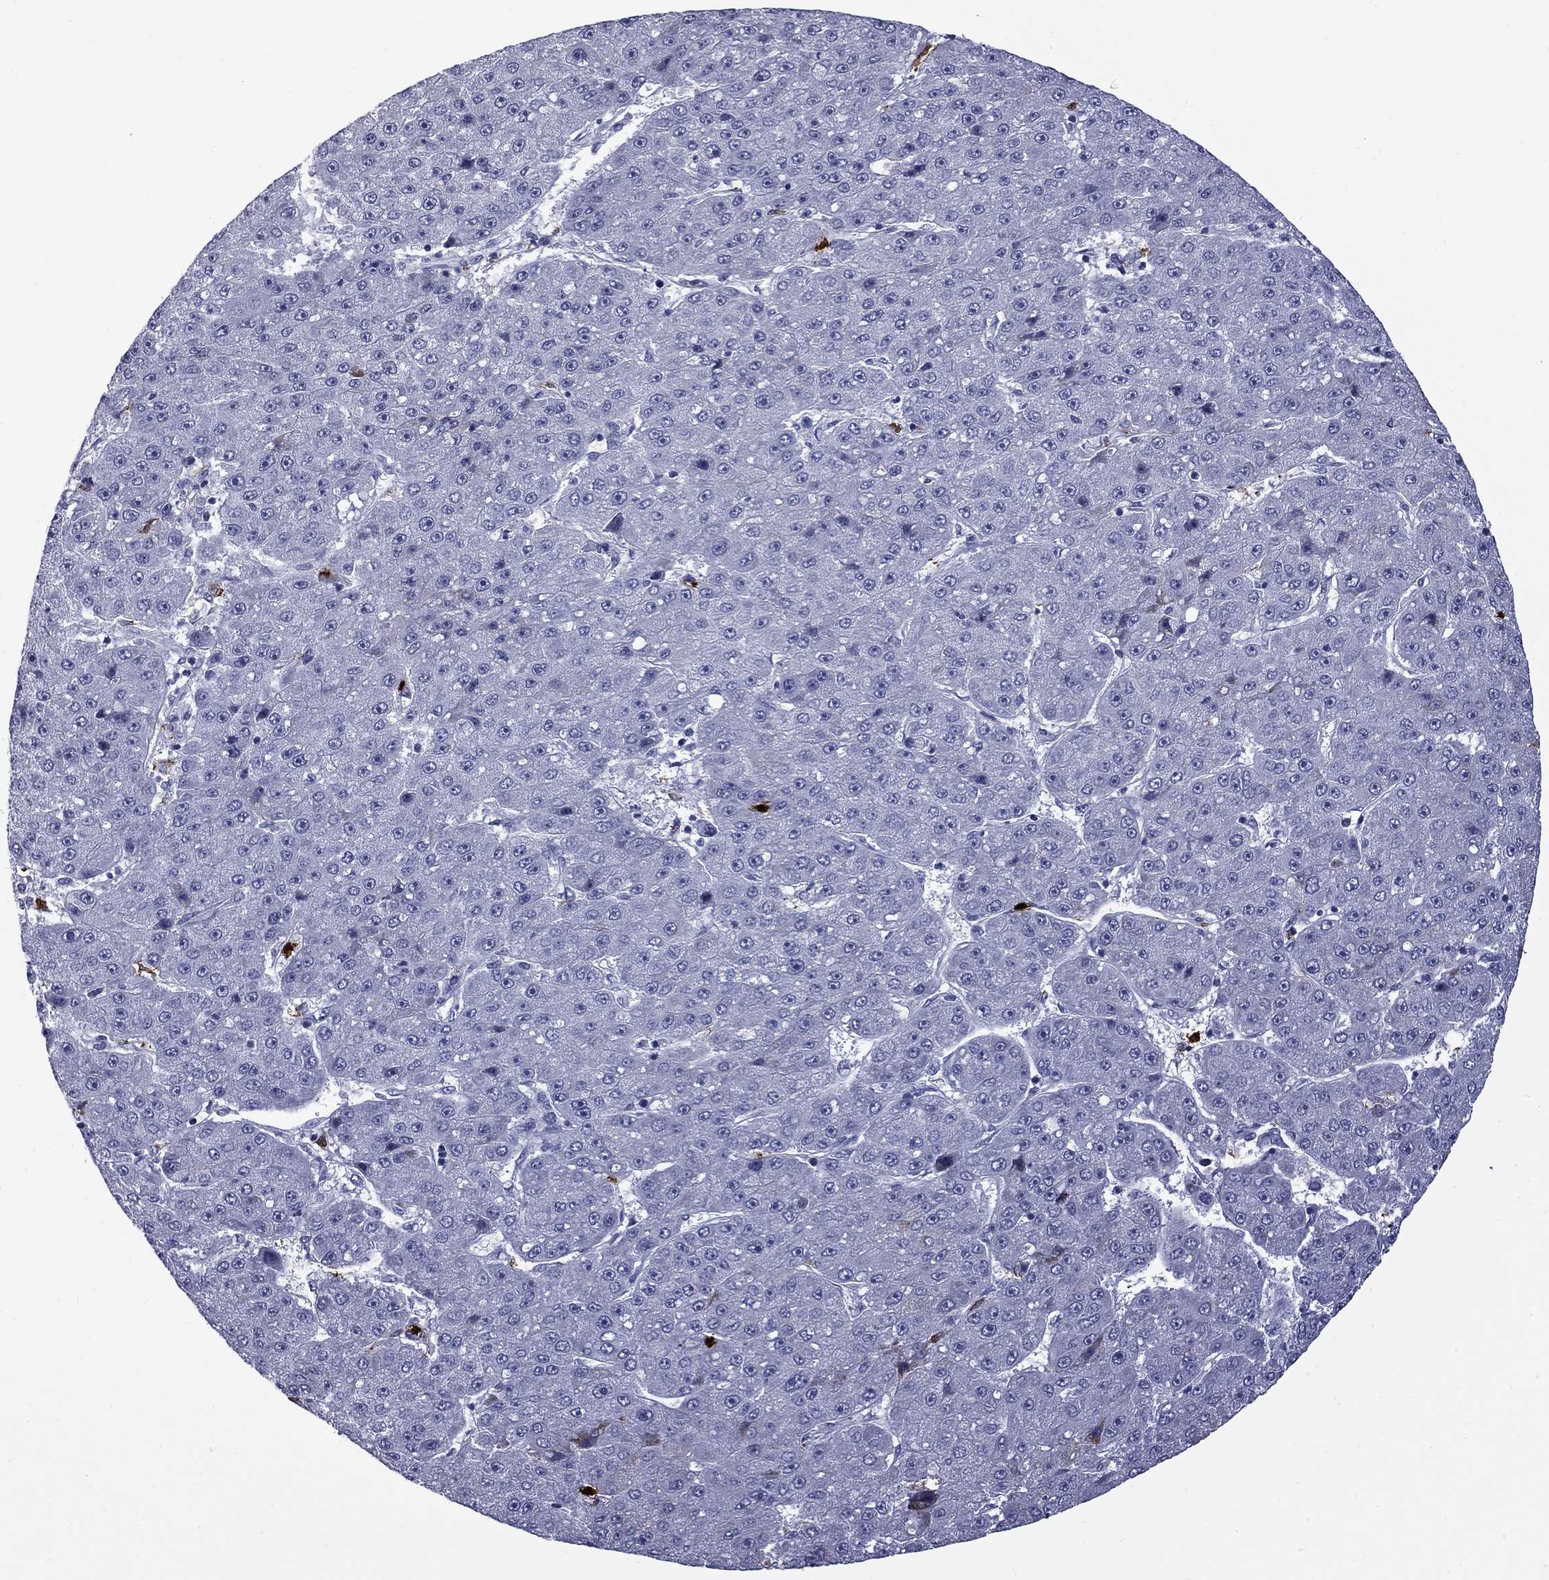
{"staining": {"intensity": "negative", "quantity": "none", "location": "none"}, "tissue": "liver cancer", "cell_type": "Tumor cells", "image_type": "cancer", "snomed": [{"axis": "morphology", "description": "Carcinoma, Hepatocellular, NOS"}, {"axis": "topography", "description": "Liver"}], "caption": "Liver cancer was stained to show a protein in brown. There is no significant staining in tumor cells. (Immunohistochemistry, brightfield microscopy, high magnification).", "gene": "TRIM29", "patient": {"sex": "male", "age": 67}}